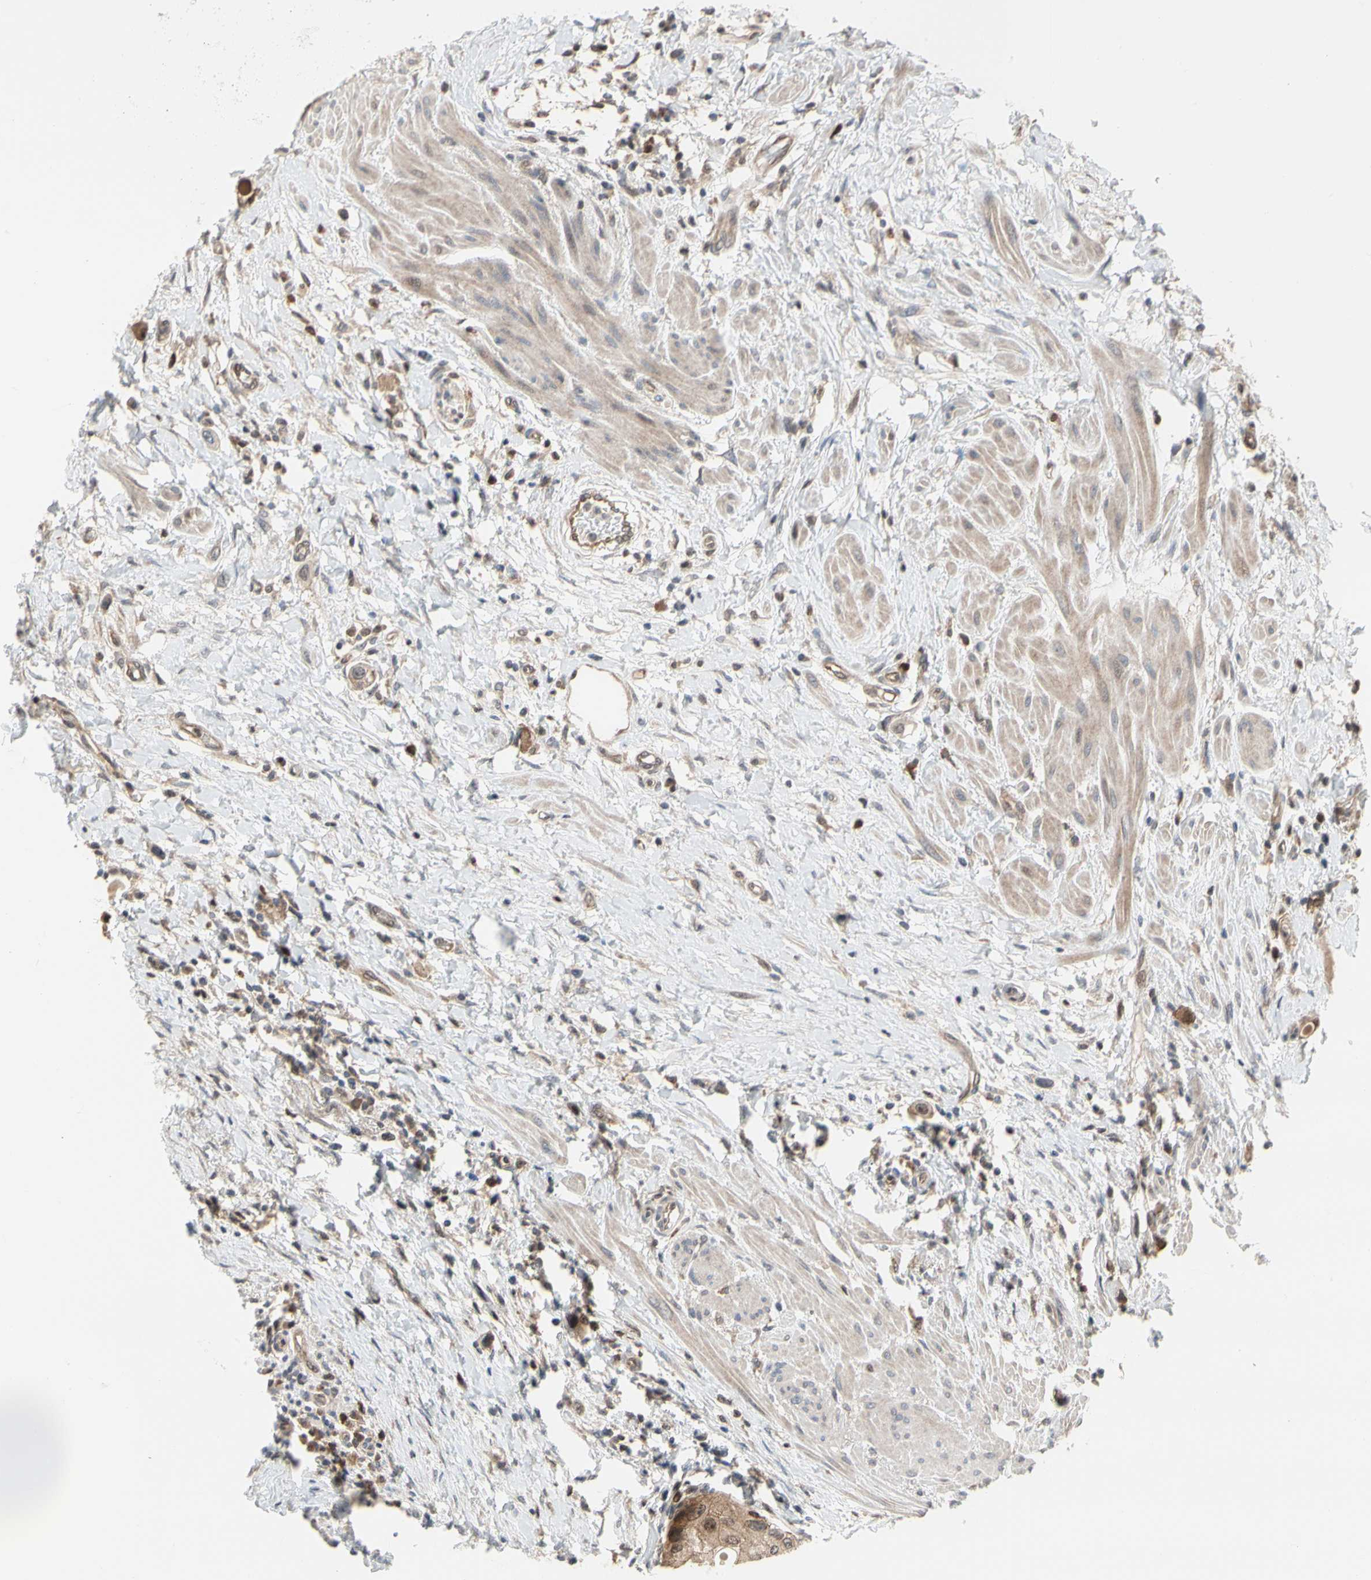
{"staining": {"intensity": "moderate", "quantity": ">75%", "location": "cytoplasmic/membranous,nuclear"}, "tissue": "urothelial cancer", "cell_type": "Tumor cells", "image_type": "cancer", "snomed": [{"axis": "morphology", "description": "Urothelial carcinoma, High grade"}, {"axis": "topography", "description": "Urinary bladder"}], "caption": "The immunohistochemical stain highlights moderate cytoplasmic/membranous and nuclear expression in tumor cells of urothelial cancer tissue.", "gene": "CDK5", "patient": {"sex": "female", "age": 56}}